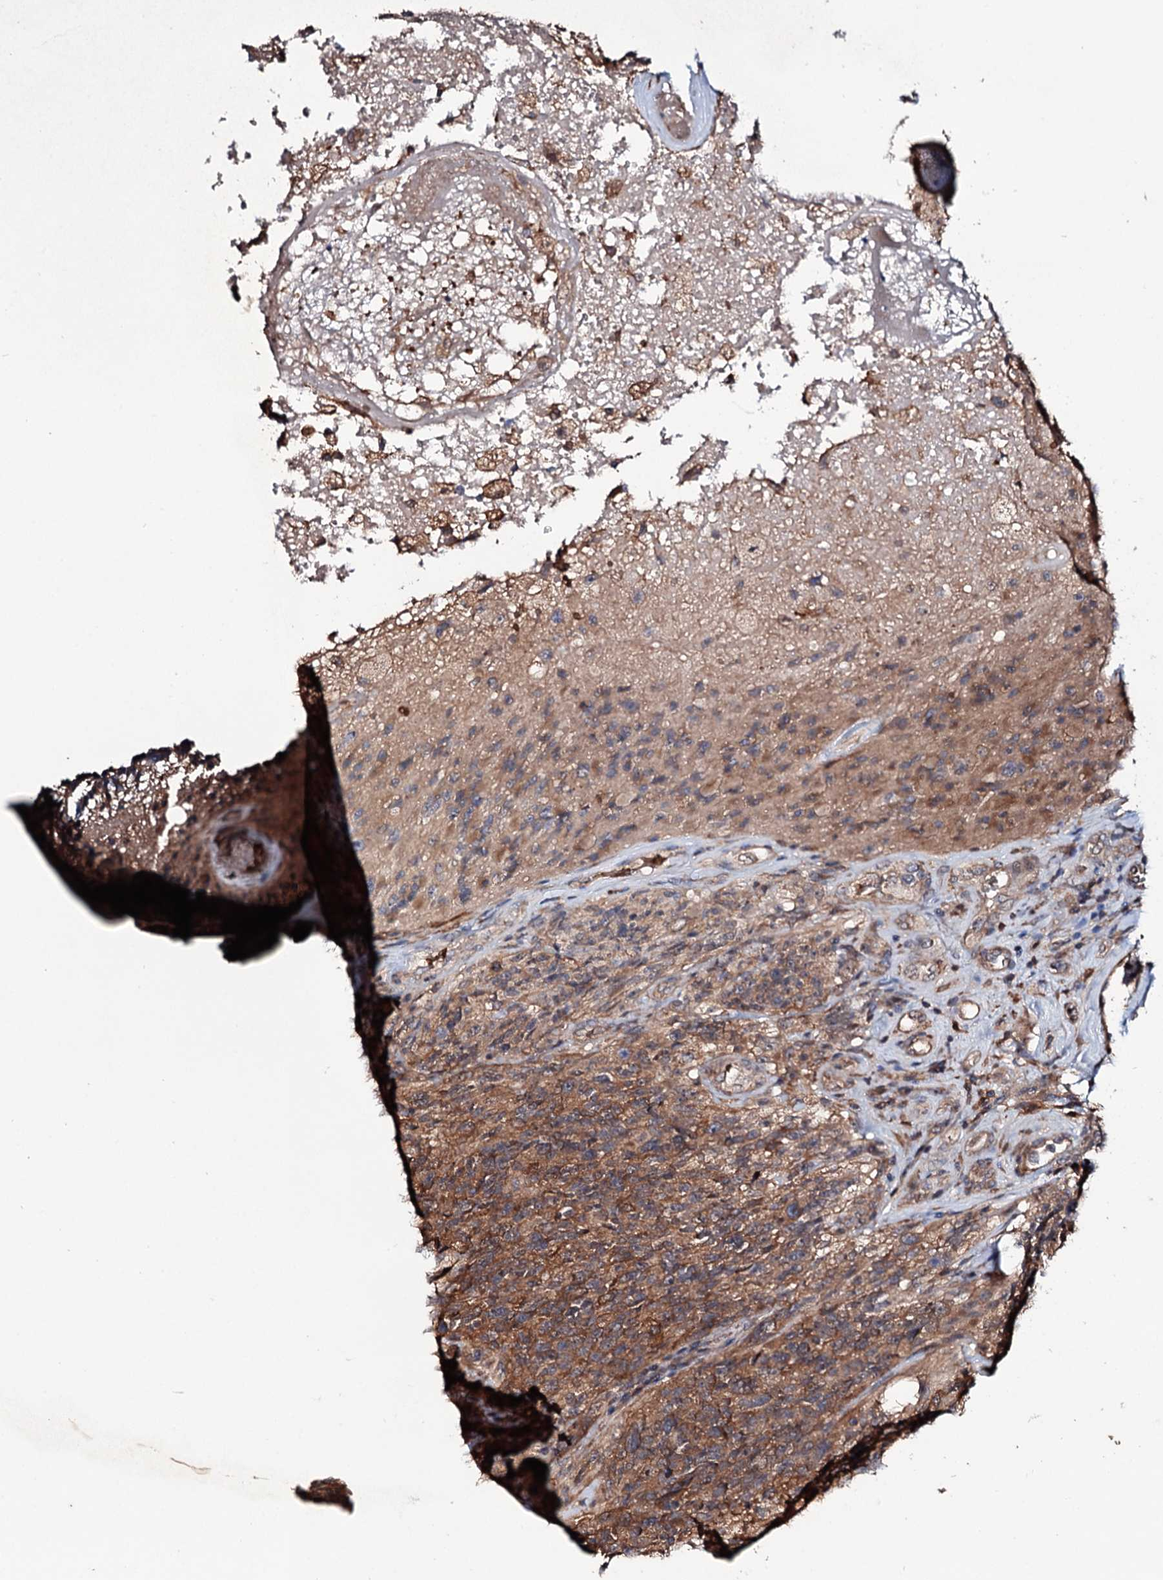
{"staining": {"intensity": "moderate", "quantity": ">75%", "location": "cytoplasmic/membranous"}, "tissue": "glioma", "cell_type": "Tumor cells", "image_type": "cancer", "snomed": [{"axis": "morphology", "description": "Glioma, malignant, High grade"}, {"axis": "topography", "description": "Brain"}], "caption": "Glioma stained with a protein marker displays moderate staining in tumor cells.", "gene": "GRIP1", "patient": {"sex": "male", "age": 76}}